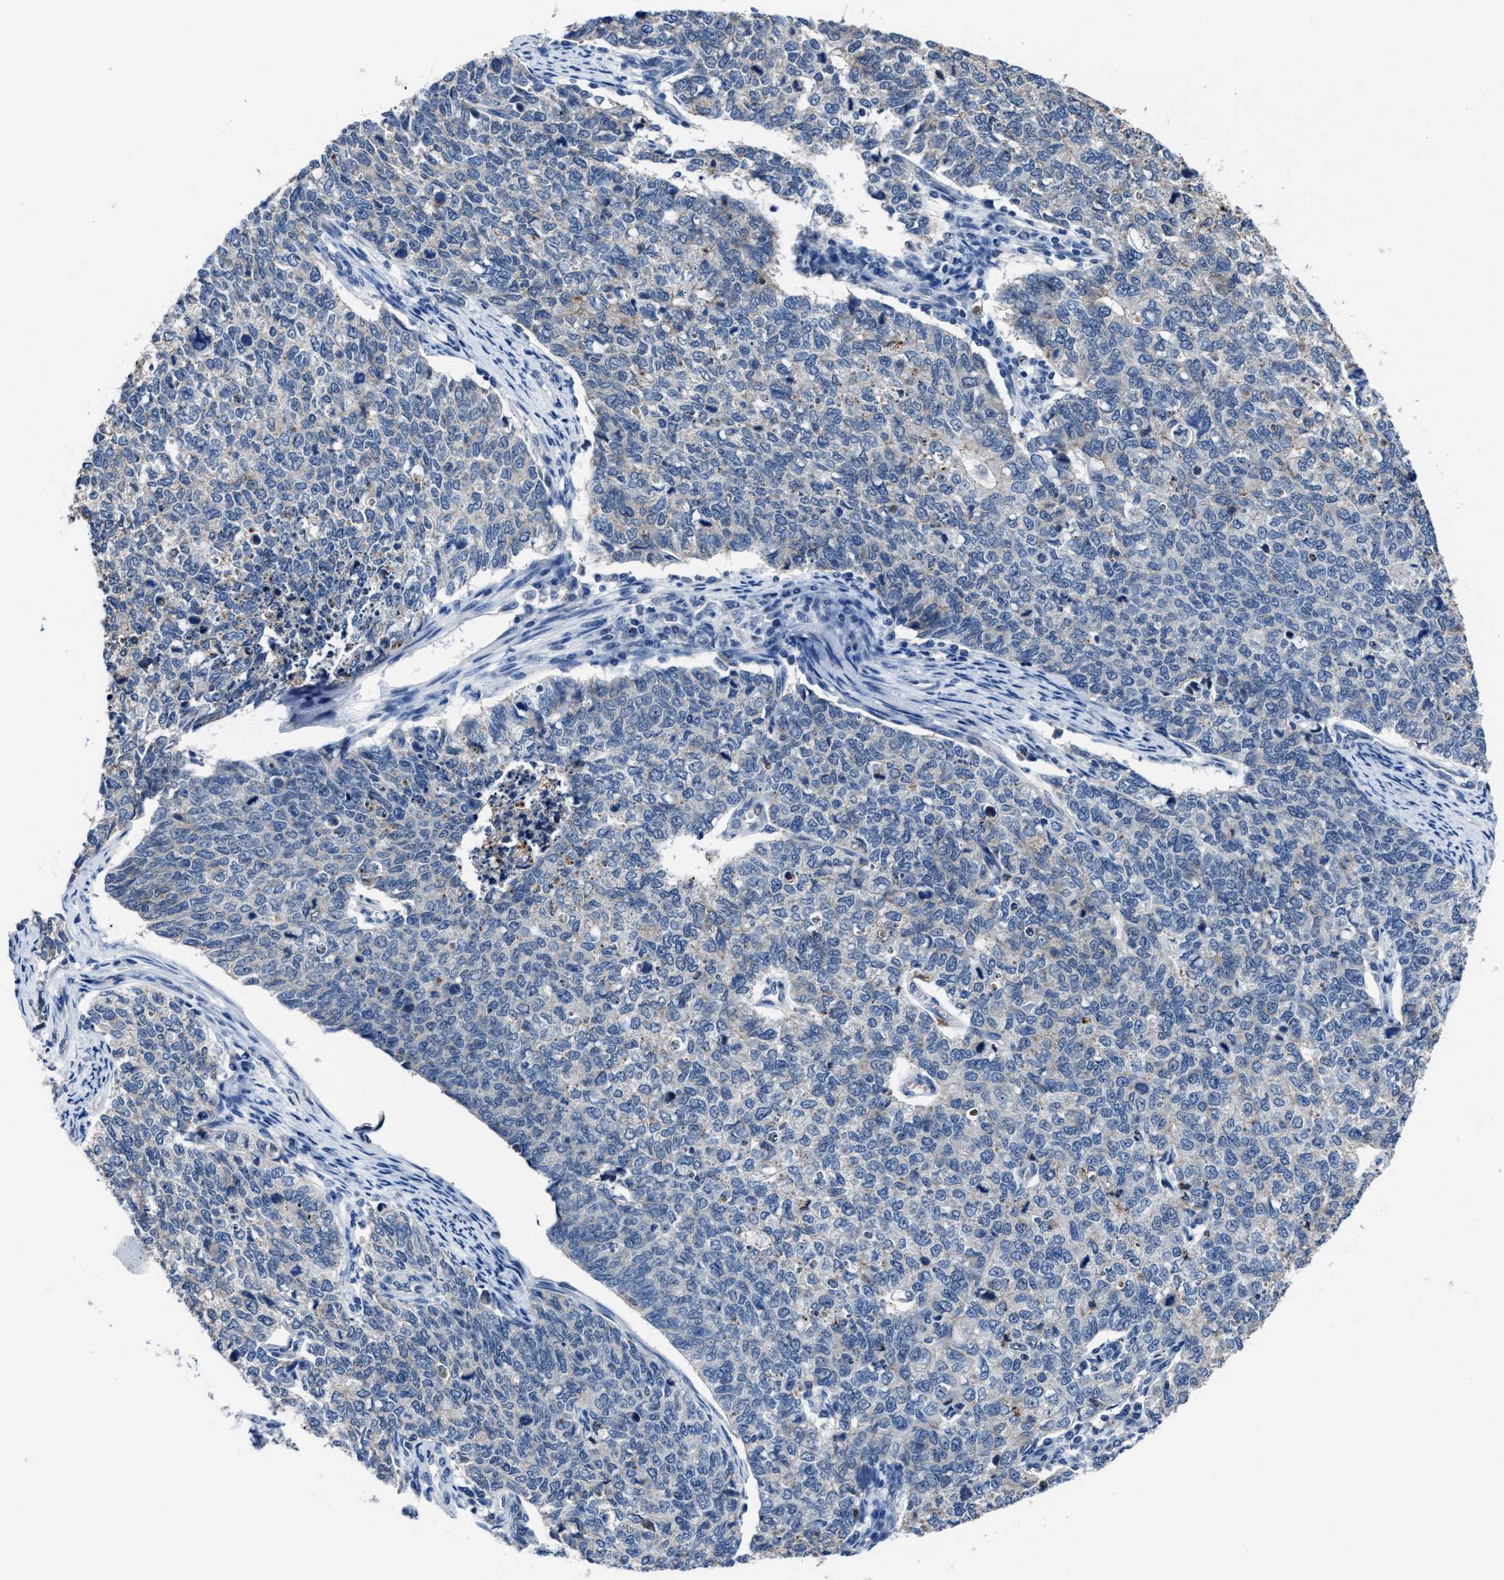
{"staining": {"intensity": "negative", "quantity": "none", "location": "none"}, "tissue": "cervical cancer", "cell_type": "Tumor cells", "image_type": "cancer", "snomed": [{"axis": "morphology", "description": "Squamous cell carcinoma, NOS"}, {"axis": "topography", "description": "Cervix"}], "caption": "Tumor cells show no significant protein staining in cervical cancer (squamous cell carcinoma).", "gene": "GHITM", "patient": {"sex": "female", "age": 63}}